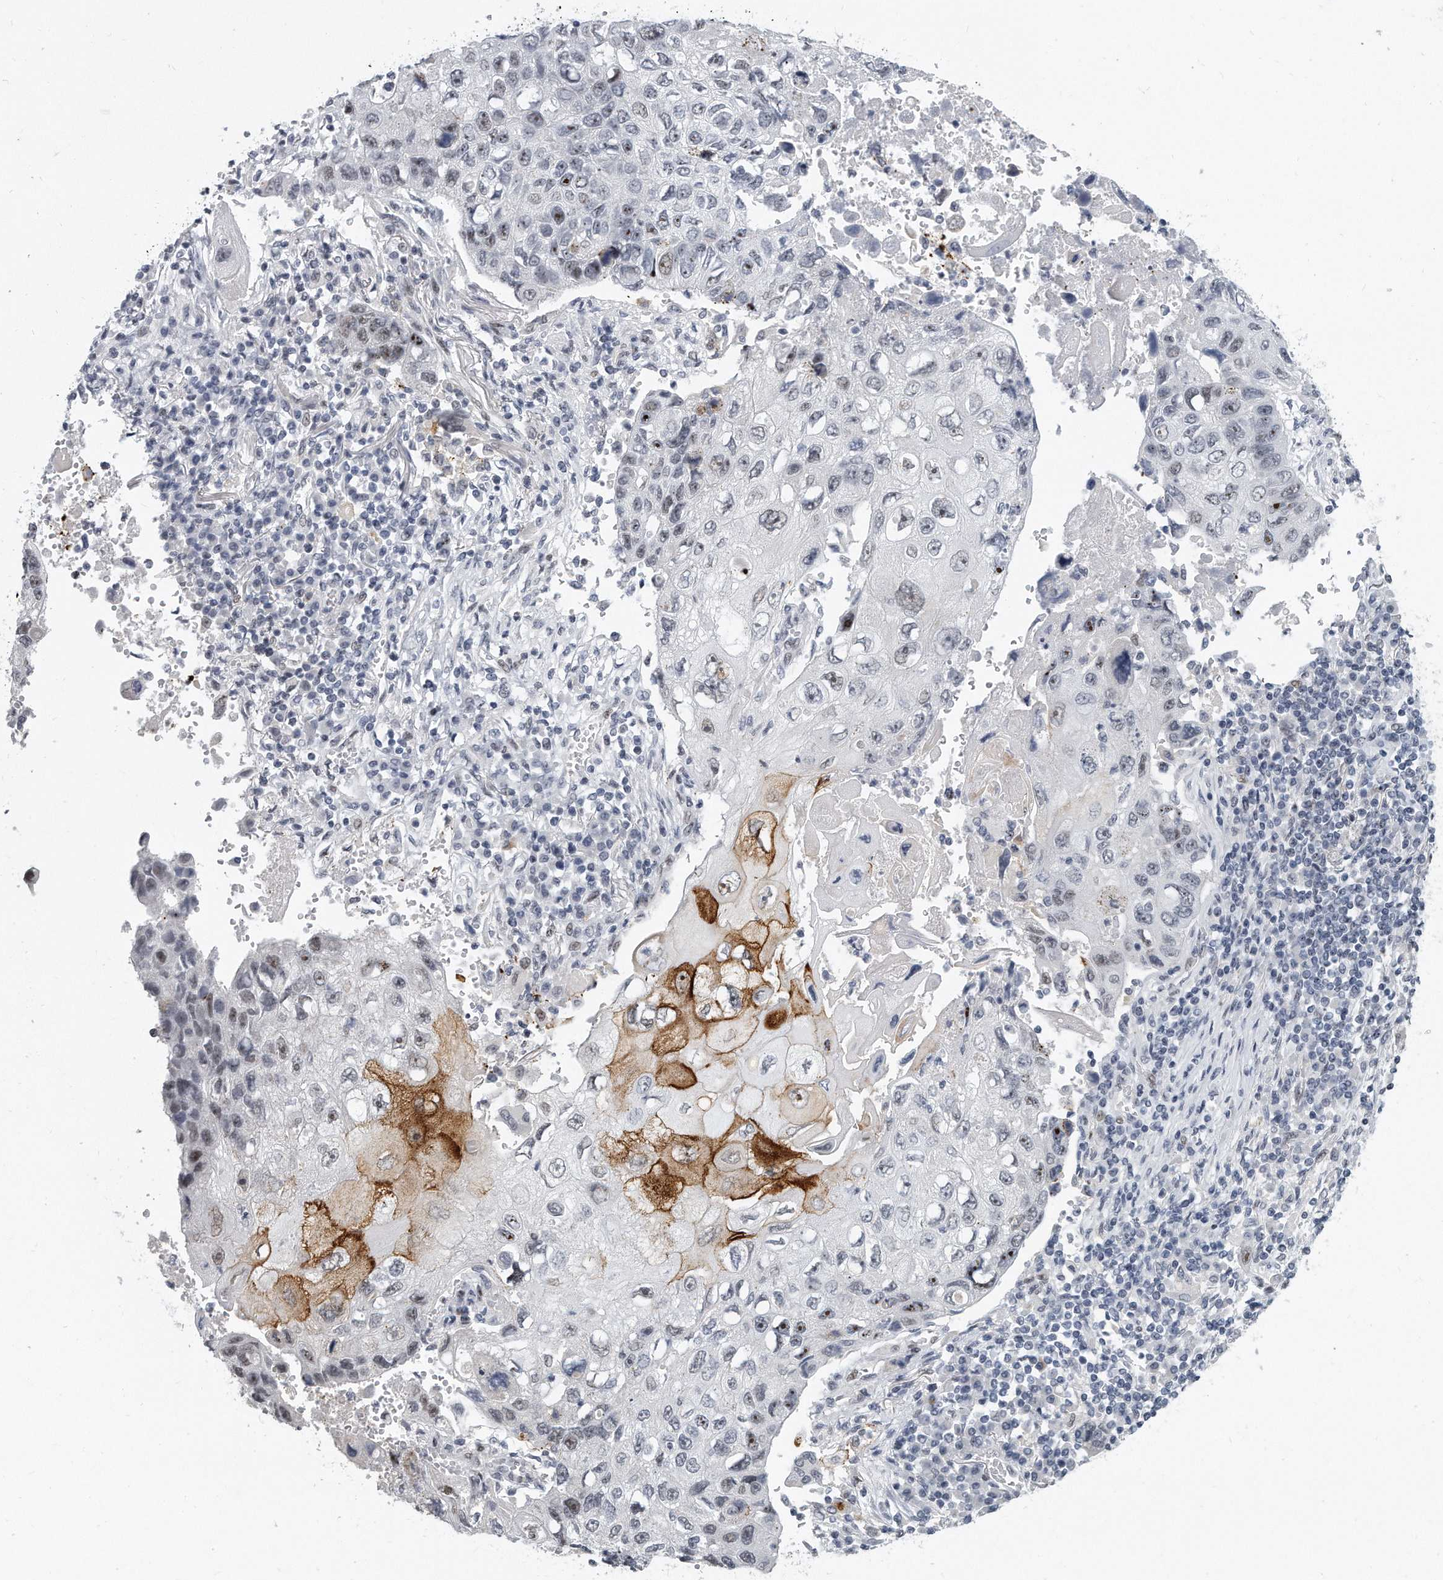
{"staining": {"intensity": "strong", "quantity": "<25%", "location": "cytoplasmic/membranous,nuclear"}, "tissue": "lung cancer", "cell_type": "Tumor cells", "image_type": "cancer", "snomed": [{"axis": "morphology", "description": "Squamous cell carcinoma, NOS"}, {"axis": "topography", "description": "Lung"}], "caption": "Lung squamous cell carcinoma tissue displays strong cytoplasmic/membranous and nuclear positivity in about <25% of tumor cells", "gene": "TFCP2L1", "patient": {"sex": "male", "age": 61}}